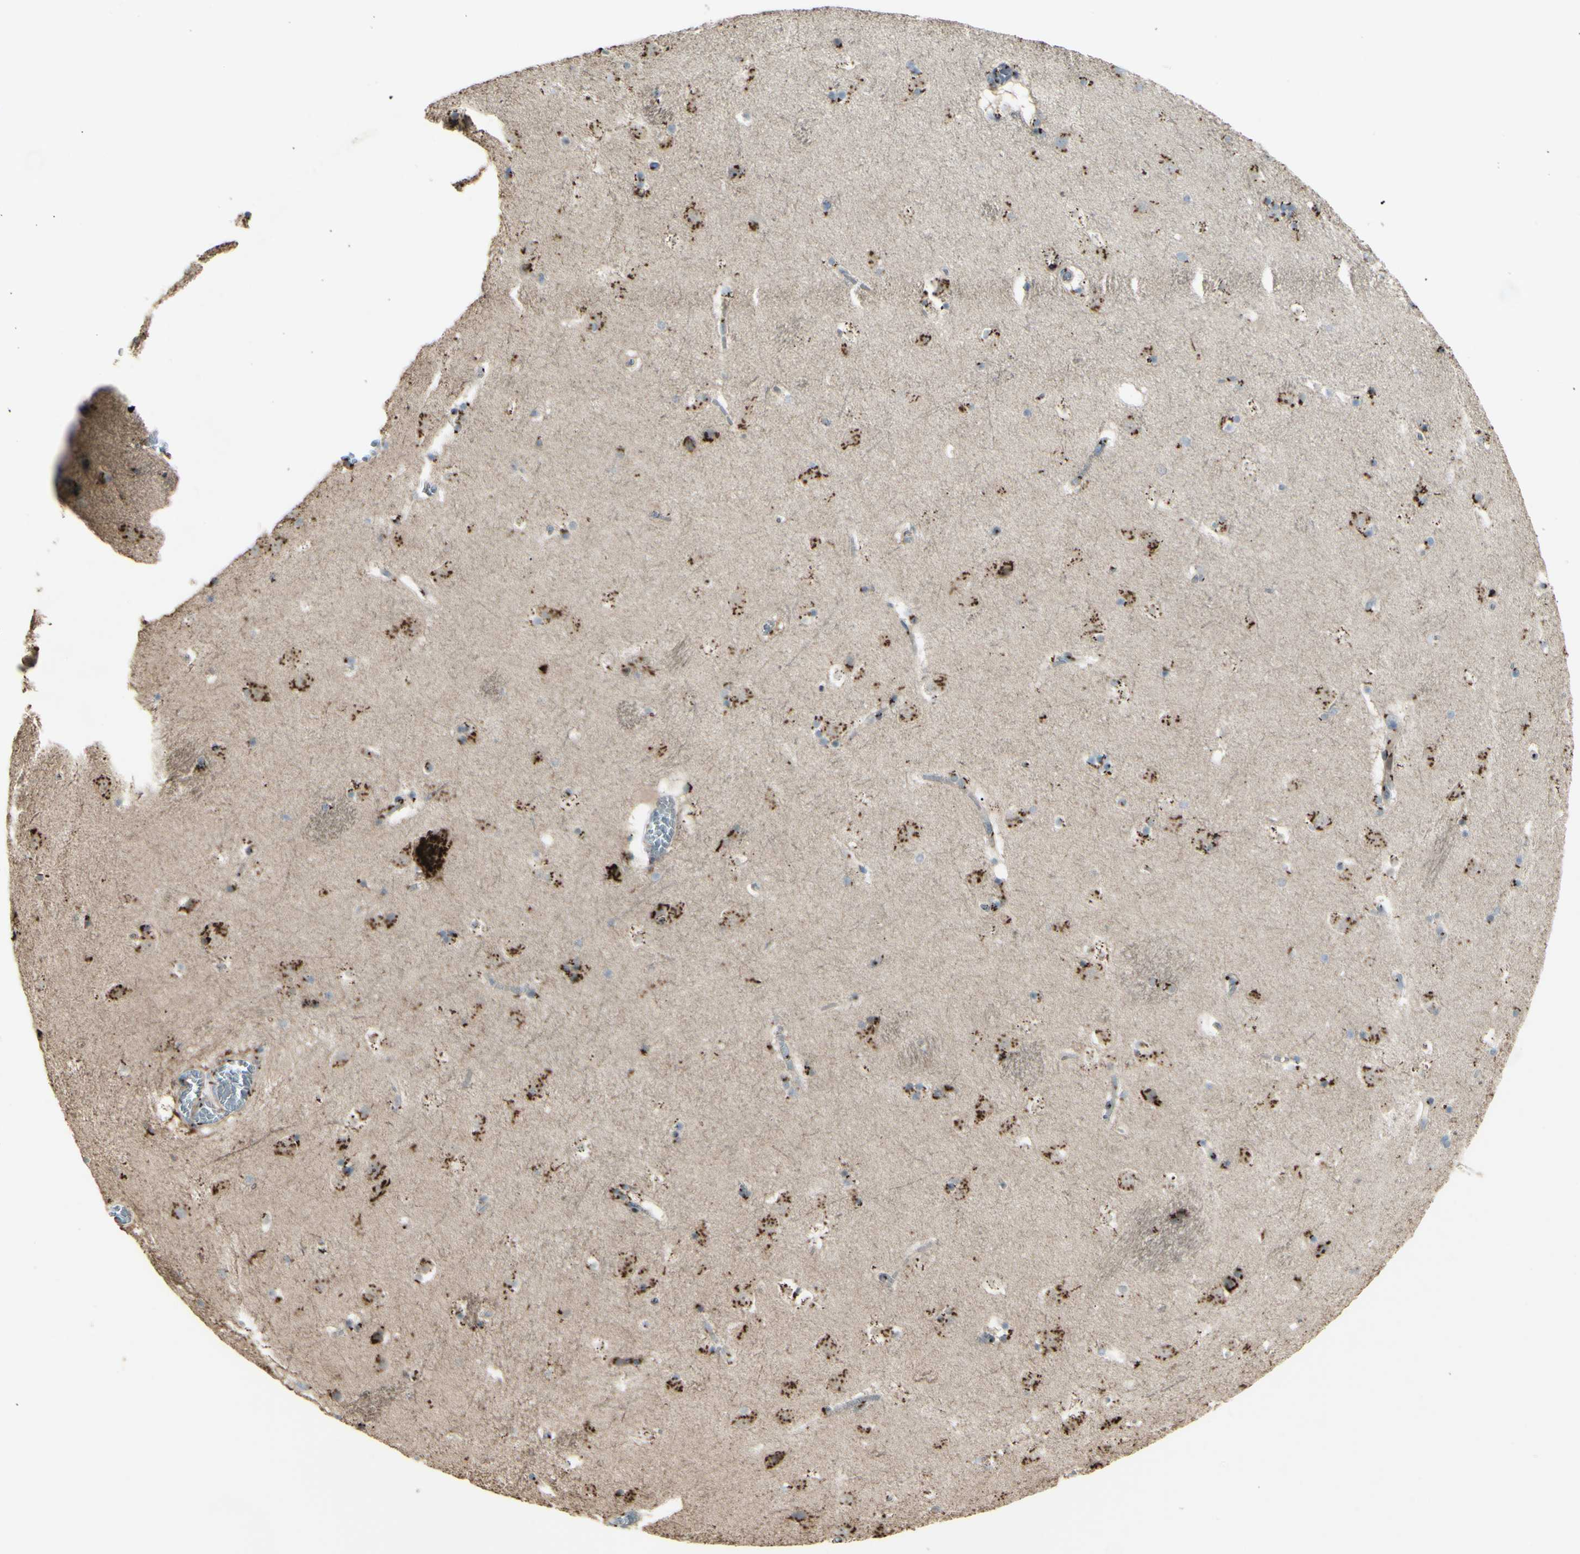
{"staining": {"intensity": "moderate", "quantity": ">75%", "location": "cytoplasmic/membranous"}, "tissue": "caudate", "cell_type": "Glial cells", "image_type": "normal", "snomed": [{"axis": "morphology", "description": "Normal tissue, NOS"}, {"axis": "topography", "description": "Lateral ventricle wall"}], "caption": "The photomicrograph shows immunohistochemical staining of benign caudate. There is moderate cytoplasmic/membranous staining is identified in about >75% of glial cells. (Stains: DAB (3,3'-diaminobenzidine) in brown, nuclei in blue, Microscopy: brightfield microscopy at high magnification).", "gene": "BPNT2", "patient": {"sex": "male", "age": 45}}